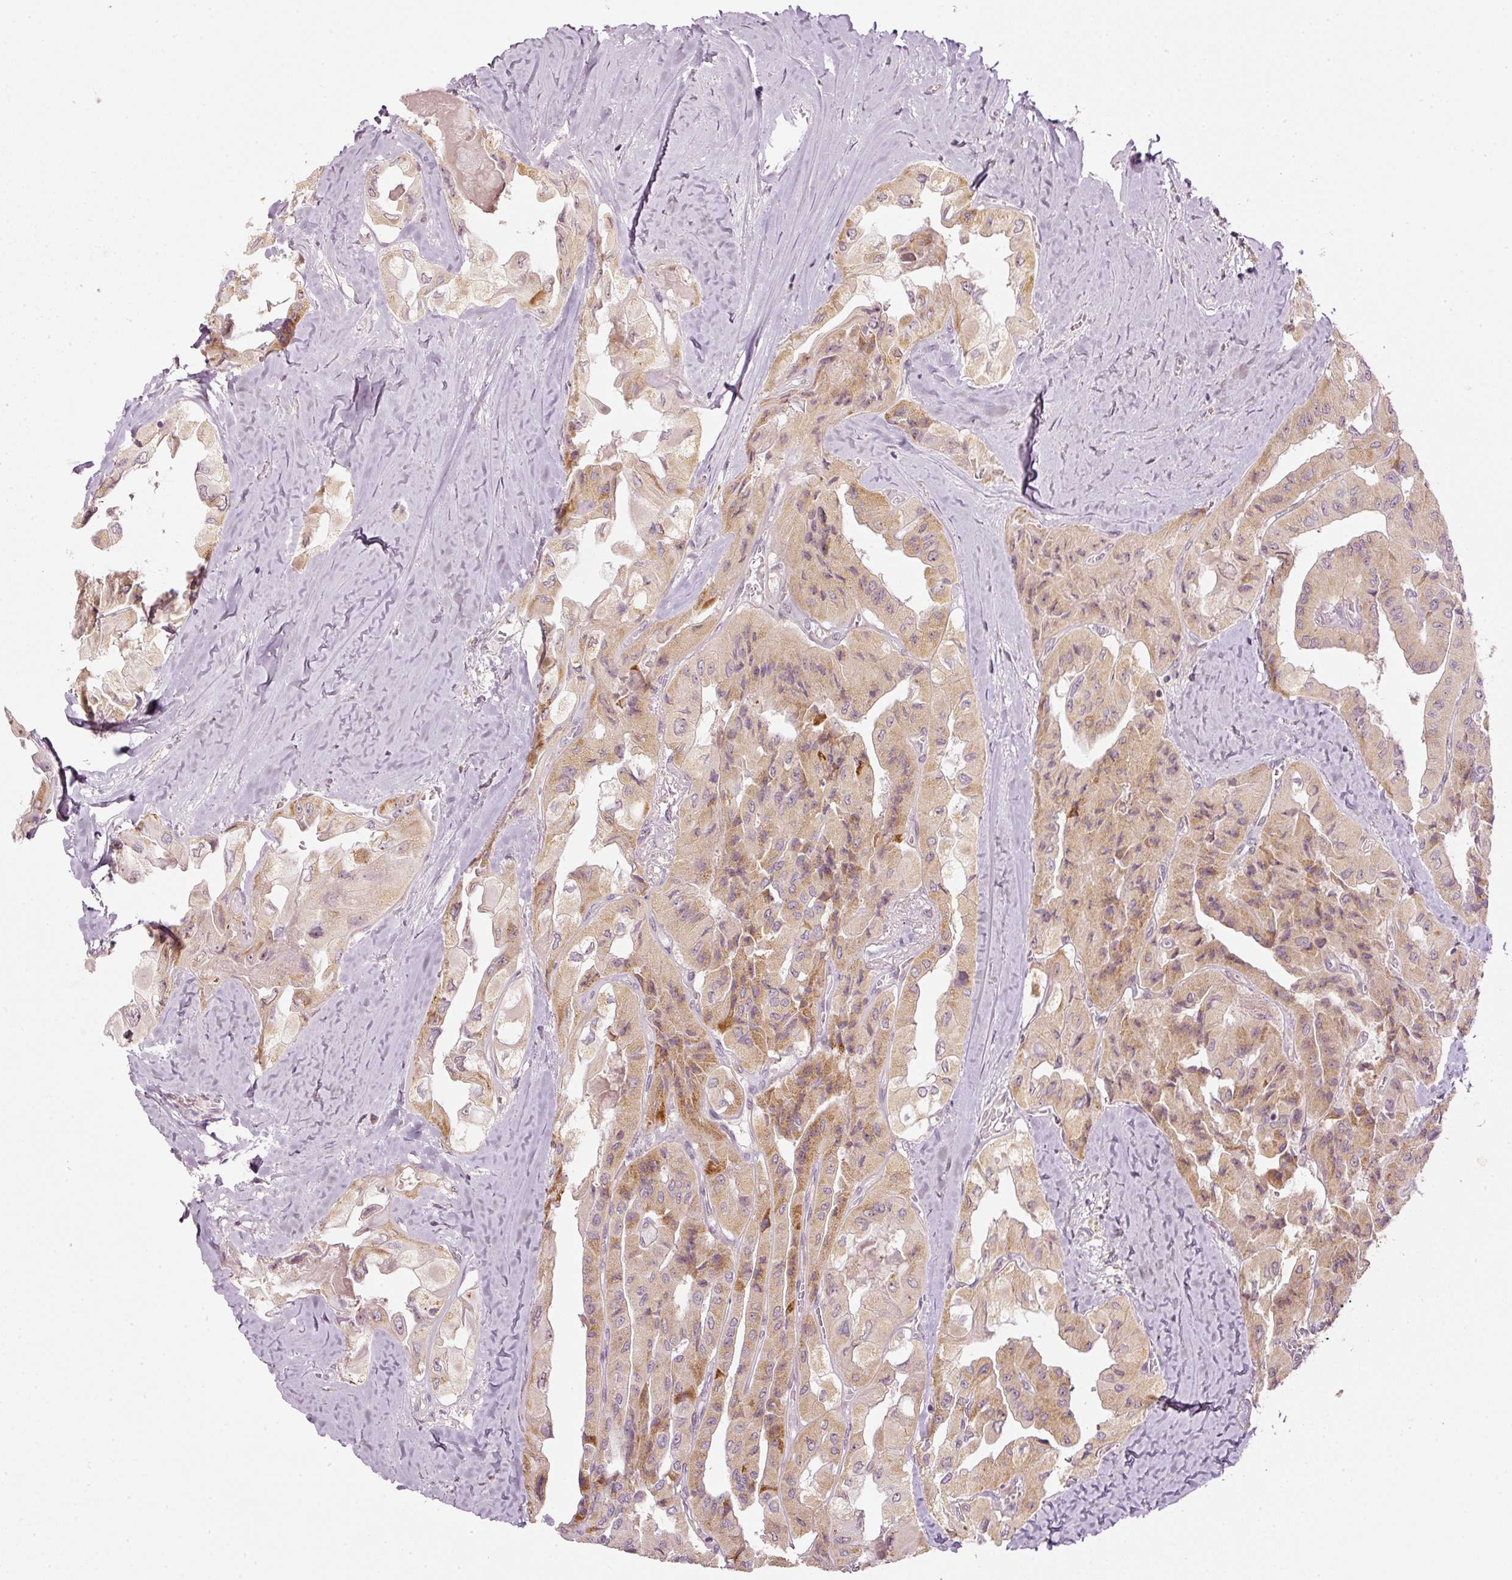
{"staining": {"intensity": "moderate", "quantity": "25%-75%", "location": "cytoplasmic/membranous"}, "tissue": "thyroid cancer", "cell_type": "Tumor cells", "image_type": "cancer", "snomed": [{"axis": "morphology", "description": "Normal tissue, NOS"}, {"axis": "morphology", "description": "Papillary adenocarcinoma, NOS"}, {"axis": "topography", "description": "Thyroid gland"}], "caption": "This image reveals papillary adenocarcinoma (thyroid) stained with IHC to label a protein in brown. The cytoplasmic/membranous of tumor cells show moderate positivity for the protein. Nuclei are counter-stained blue.", "gene": "CDC20B", "patient": {"sex": "female", "age": 59}}